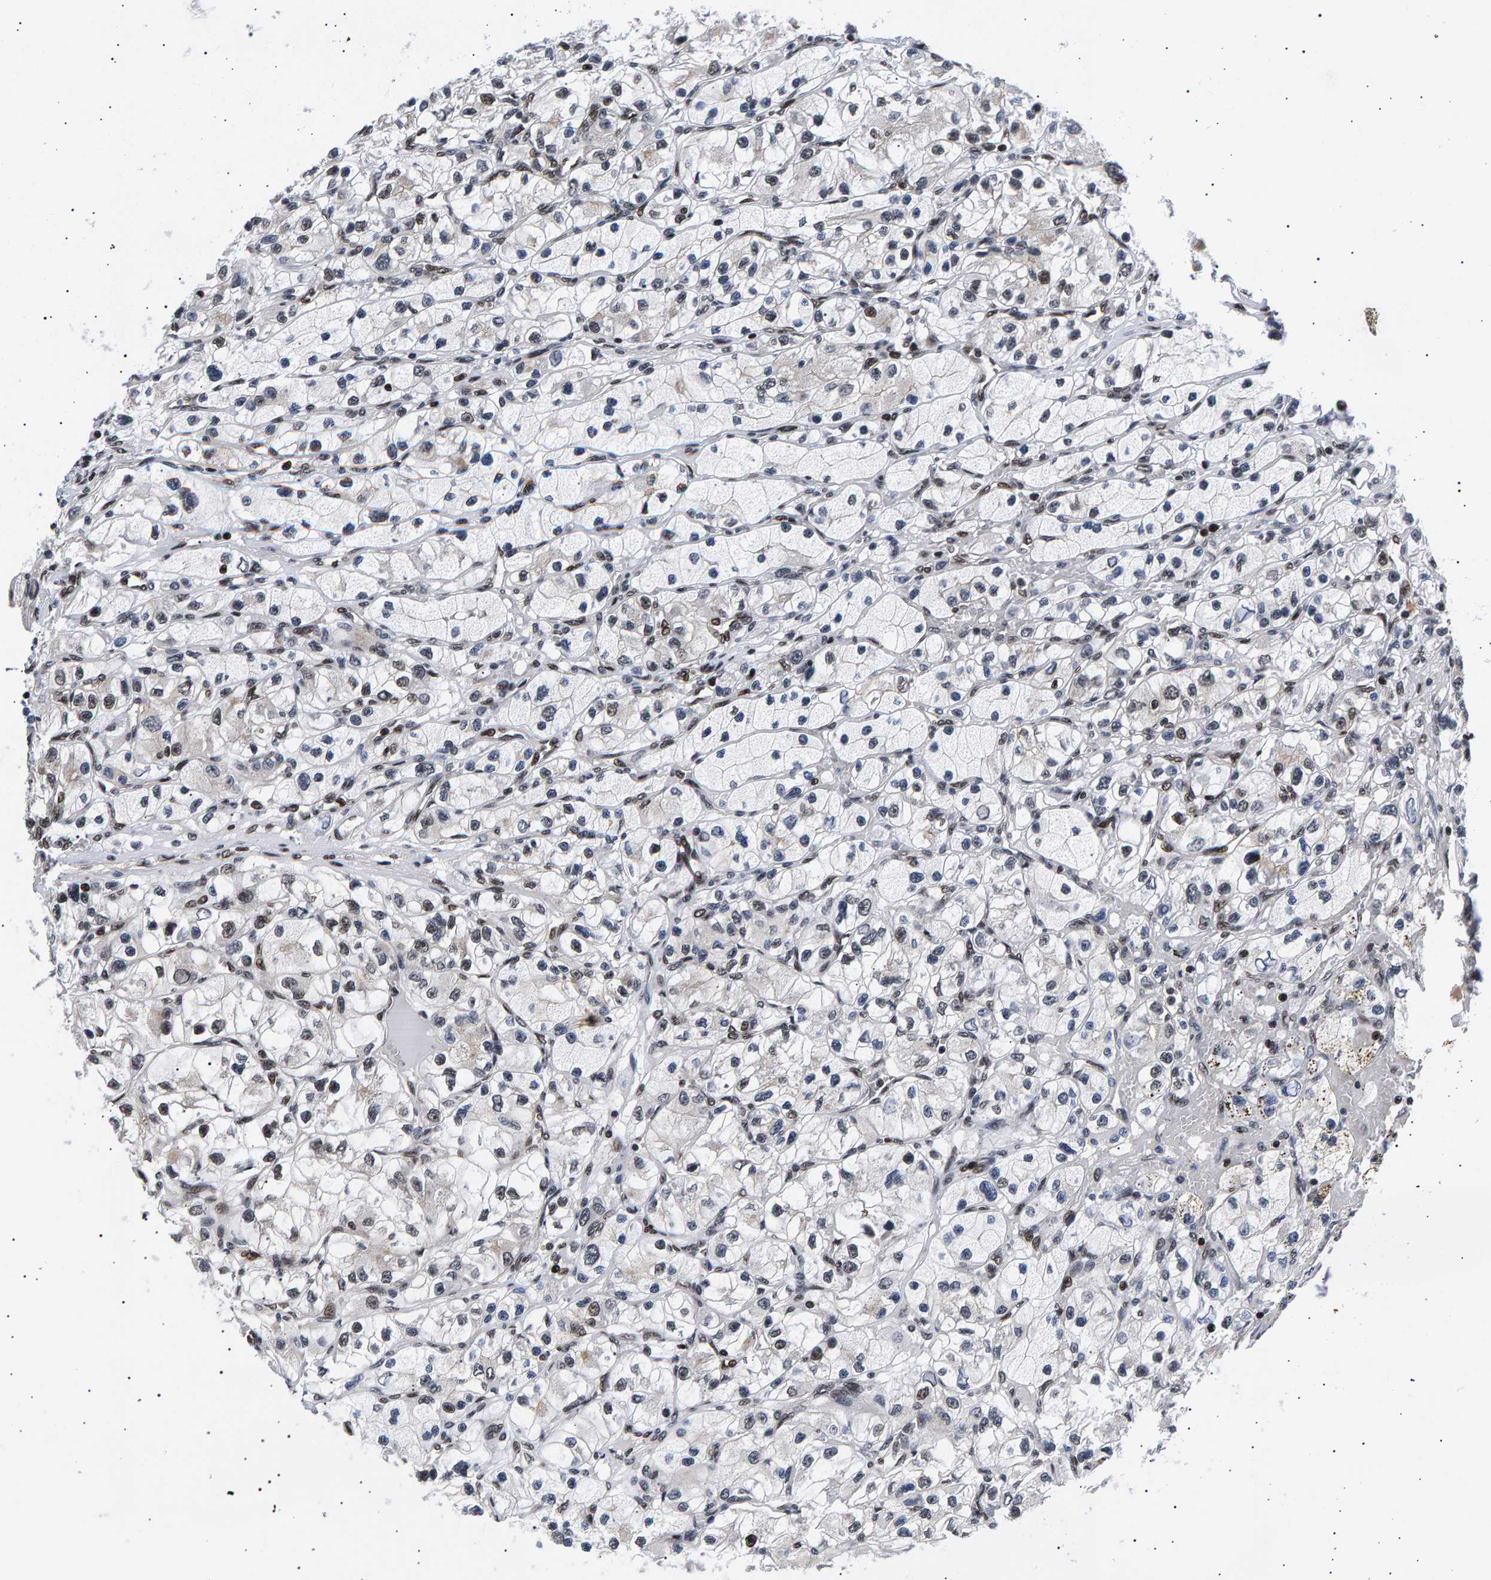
{"staining": {"intensity": "weak", "quantity": "<25%", "location": "nuclear"}, "tissue": "renal cancer", "cell_type": "Tumor cells", "image_type": "cancer", "snomed": [{"axis": "morphology", "description": "Adenocarcinoma, NOS"}, {"axis": "topography", "description": "Kidney"}], "caption": "Renal cancer was stained to show a protein in brown. There is no significant staining in tumor cells.", "gene": "ANKRD40", "patient": {"sex": "female", "age": 57}}